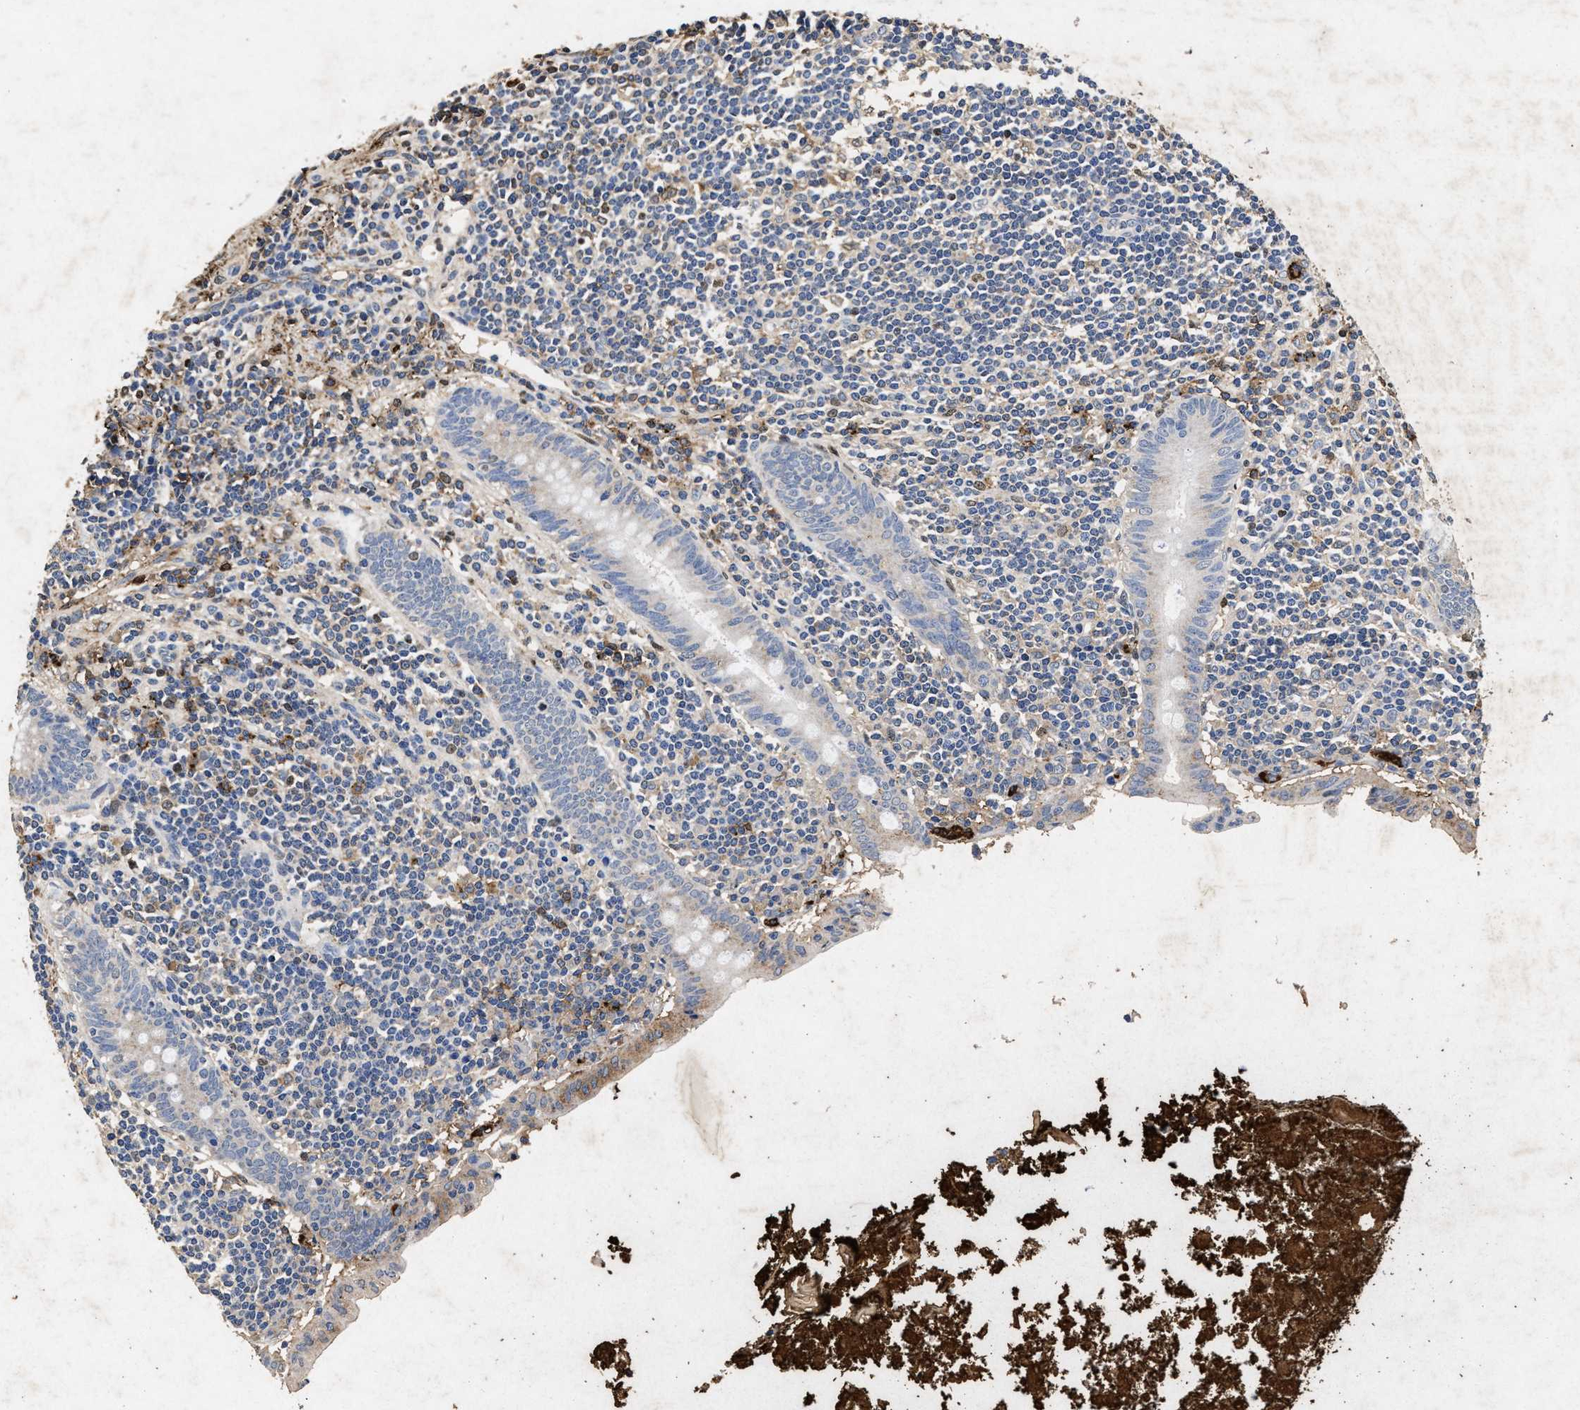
{"staining": {"intensity": "negative", "quantity": "none", "location": "none"}, "tissue": "appendix", "cell_type": "Glandular cells", "image_type": "normal", "snomed": [{"axis": "morphology", "description": "Normal tissue, NOS"}, {"axis": "topography", "description": "Appendix"}], "caption": "An IHC image of unremarkable appendix is shown. There is no staining in glandular cells of appendix.", "gene": "LTB4R2", "patient": {"sex": "female", "age": 50}}